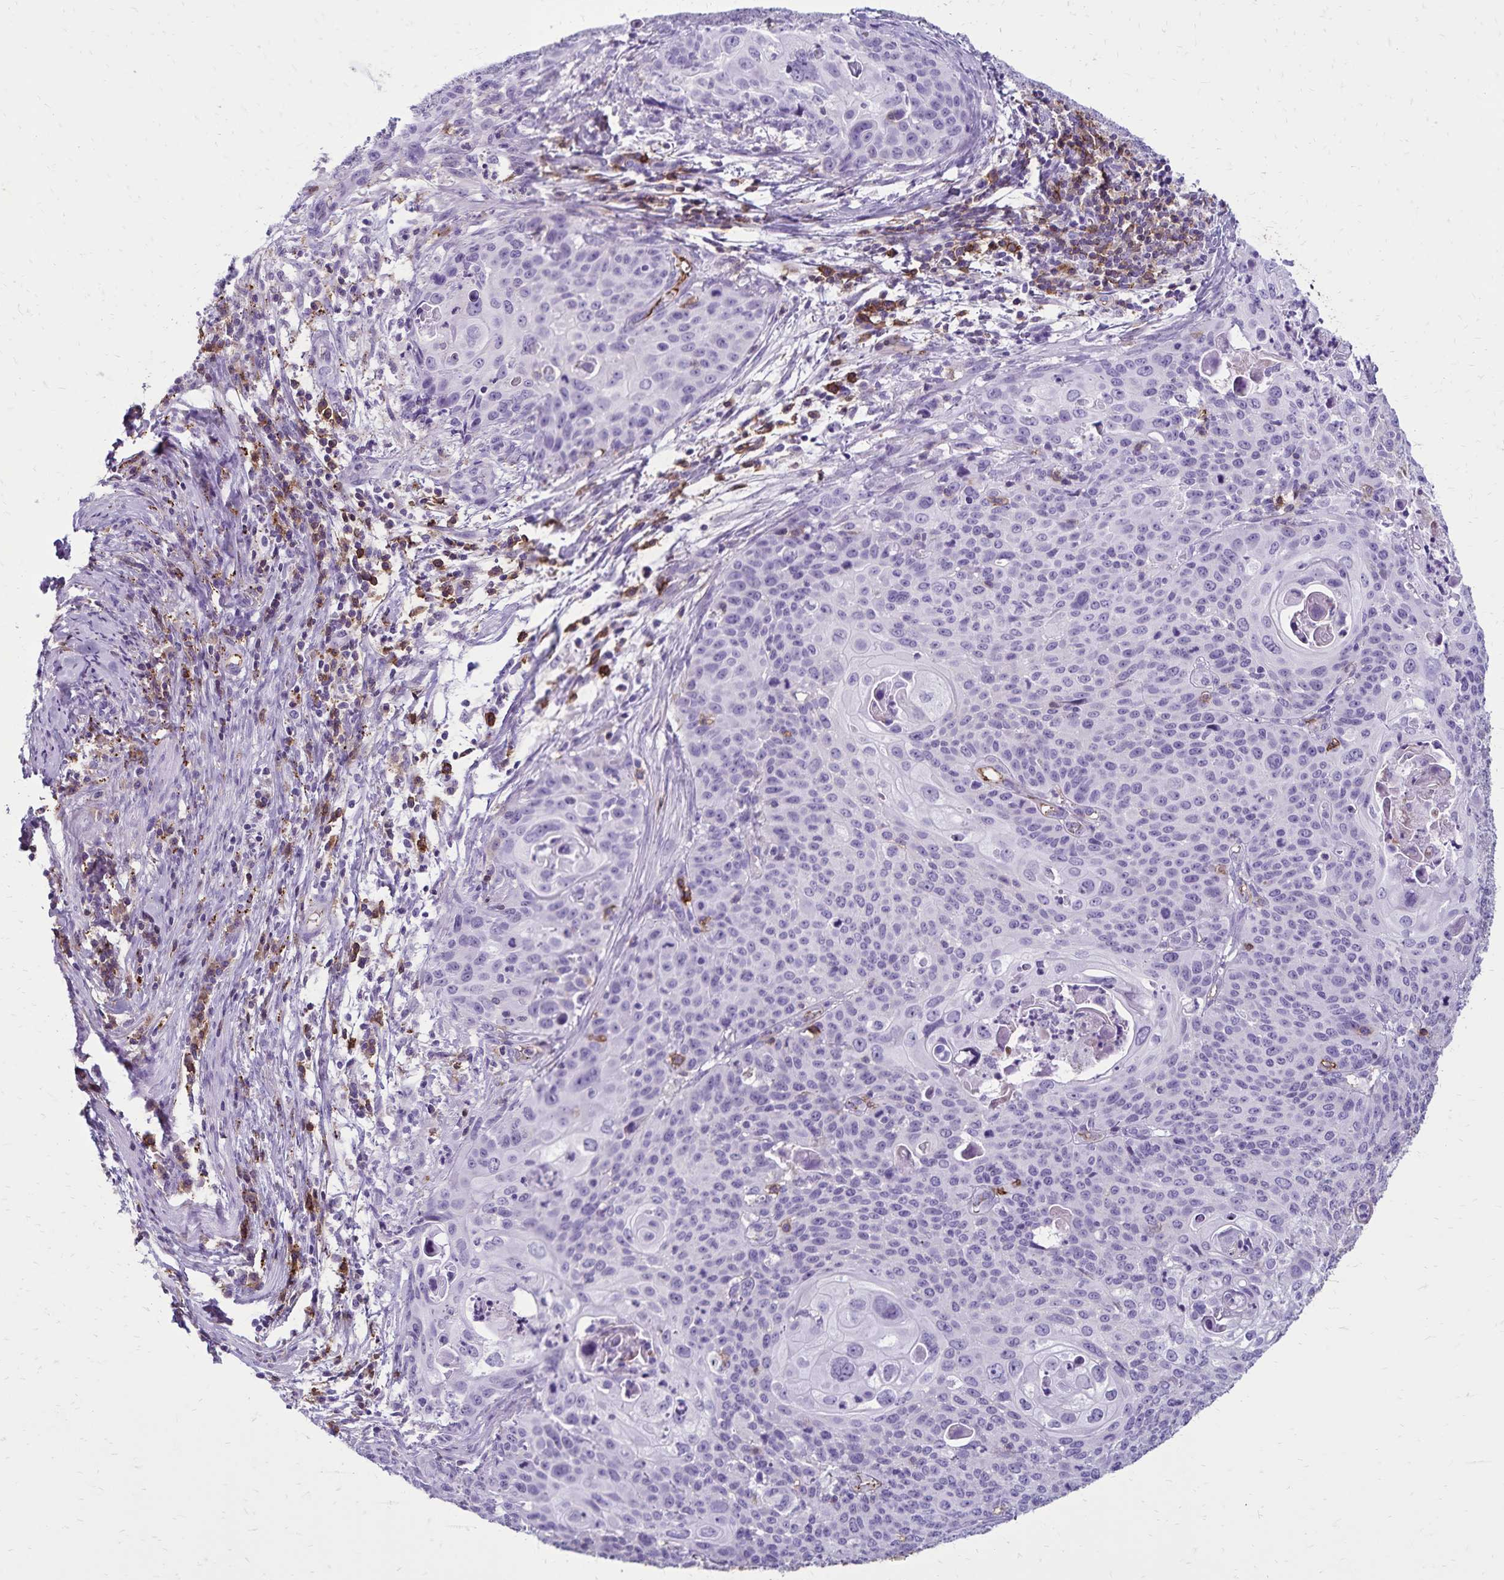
{"staining": {"intensity": "negative", "quantity": "none", "location": "none"}, "tissue": "cervical cancer", "cell_type": "Tumor cells", "image_type": "cancer", "snomed": [{"axis": "morphology", "description": "Squamous cell carcinoma, NOS"}, {"axis": "topography", "description": "Cervix"}], "caption": "This is an immunohistochemistry histopathology image of cervical cancer (squamous cell carcinoma). There is no expression in tumor cells.", "gene": "CD27", "patient": {"sex": "female", "age": 65}}